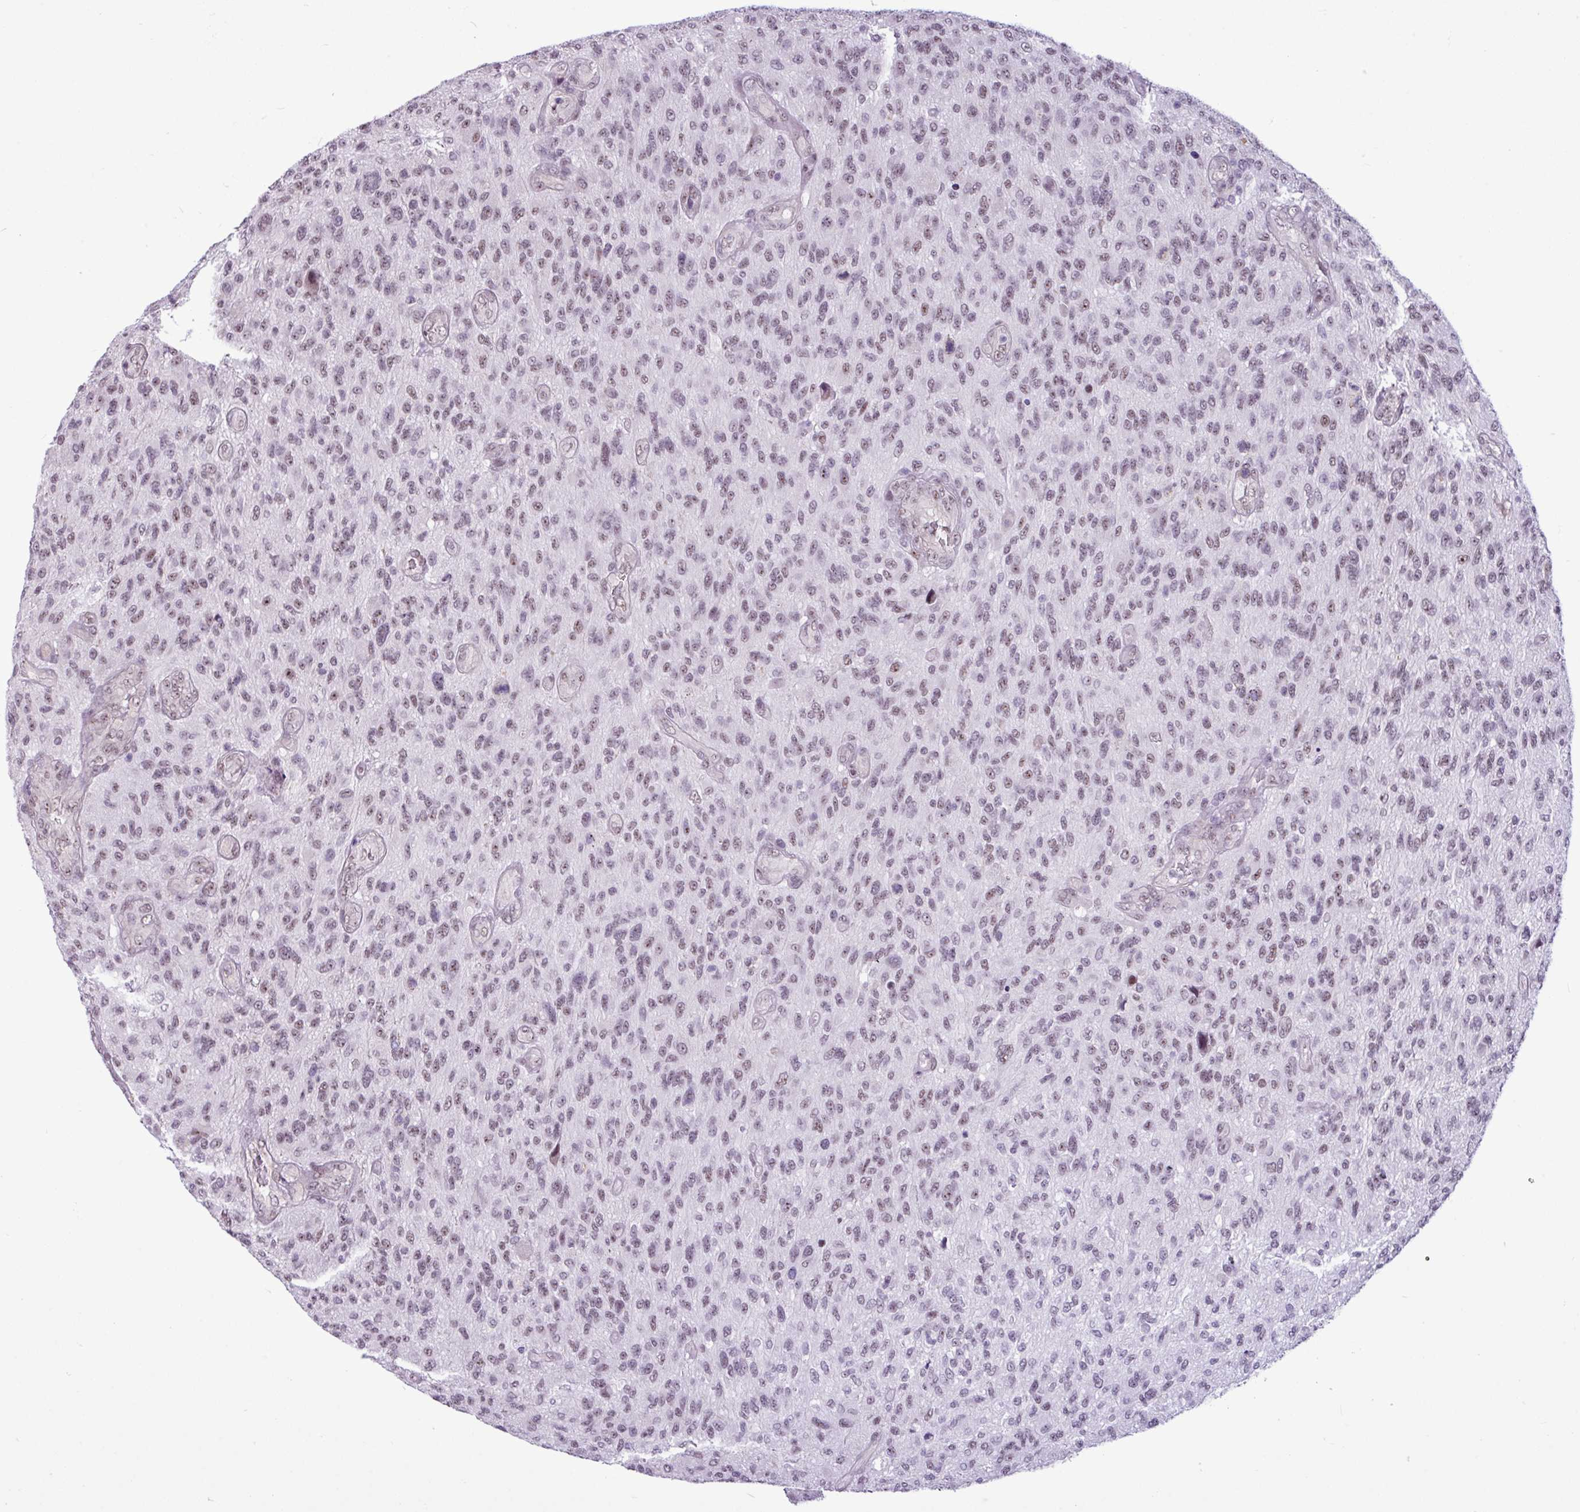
{"staining": {"intensity": "weak", "quantity": ">75%", "location": "nuclear"}, "tissue": "glioma", "cell_type": "Tumor cells", "image_type": "cancer", "snomed": [{"axis": "morphology", "description": "Glioma, malignant, High grade"}, {"axis": "topography", "description": "Brain"}], "caption": "Human glioma stained with a protein marker demonstrates weak staining in tumor cells.", "gene": "UTP18", "patient": {"sex": "male", "age": 47}}